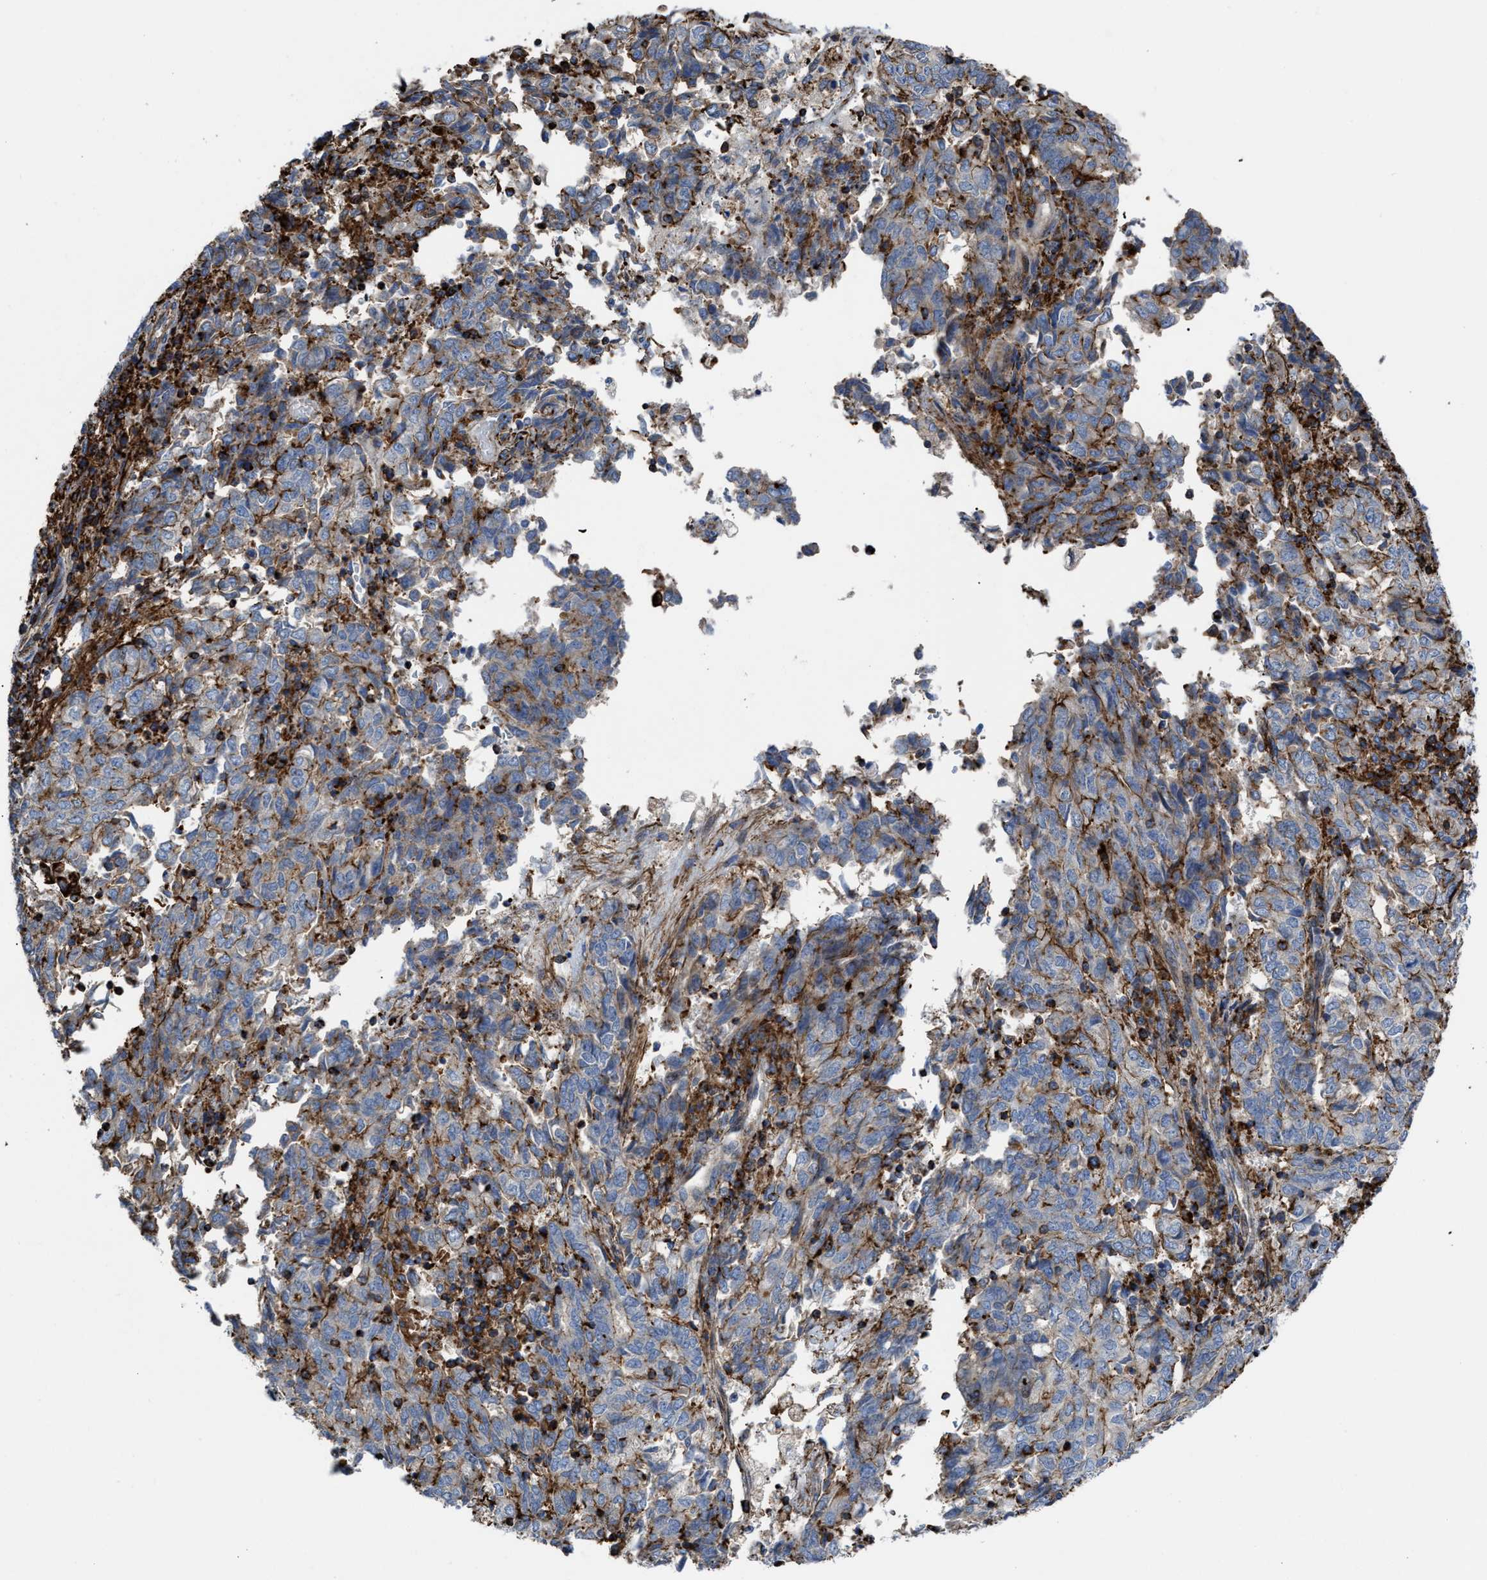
{"staining": {"intensity": "moderate", "quantity": "<25%", "location": "cytoplasmic/membranous"}, "tissue": "endometrial cancer", "cell_type": "Tumor cells", "image_type": "cancer", "snomed": [{"axis": "morphology", "description": "Adenocarcinoma, NOS"}, {"axis": "topography", "description": "Endometrium"}], "caption": "Moderate cytoplasmic/membranous staining is seen in about <25% of tumor cells in endometrial cancer.", "gene": "AGPAT2", "patient": {"sex": "female", "age": 80}}